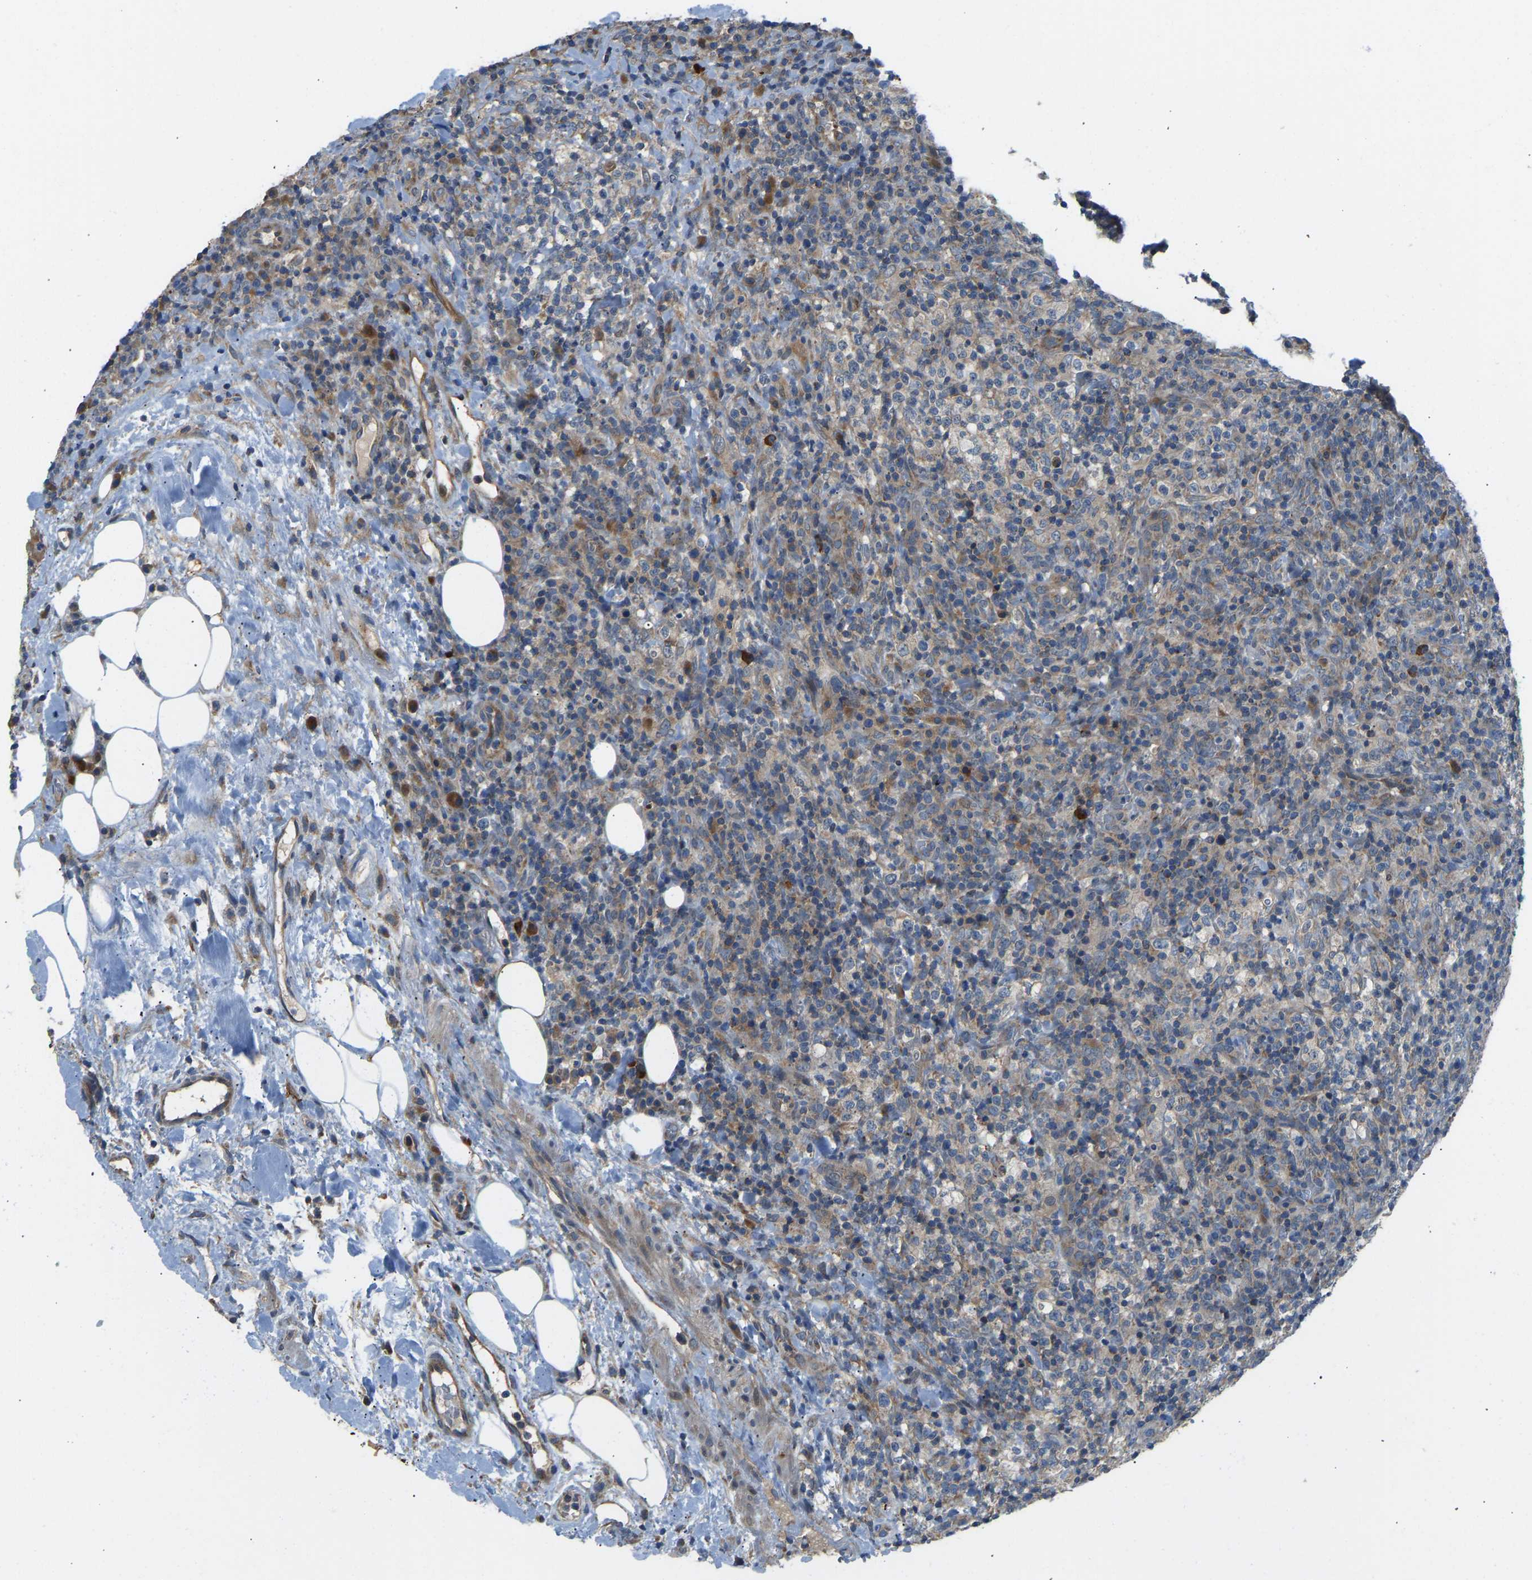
{"staining": {"intensity": "moderate", "quantity": "<25%", "location": "cytoplasmic/membranous"}, "tissue": "lymphoma", "cell_type": "Tumor cells", "image_type": "cancer", "snomed": [{"axis": "morphology", "description": "Malignant lymphoma, non-Hodgkin's type, High grade"}, {"axis": "topography", "description": "Lymph node"}], "caption": "High-grade malignant lymphoma, non-Hodgkin's type was stained to show a protein in brown. There is low levels of moderate cytoplasmic/membranous staining in about <25% of tumor cells. (DAB (3,3'-diaminobenzidine) = brown stain, brightfield microscopy at high magnification).", "gene": "RBP1", "patient": {"sex": "female", "age": 76}}